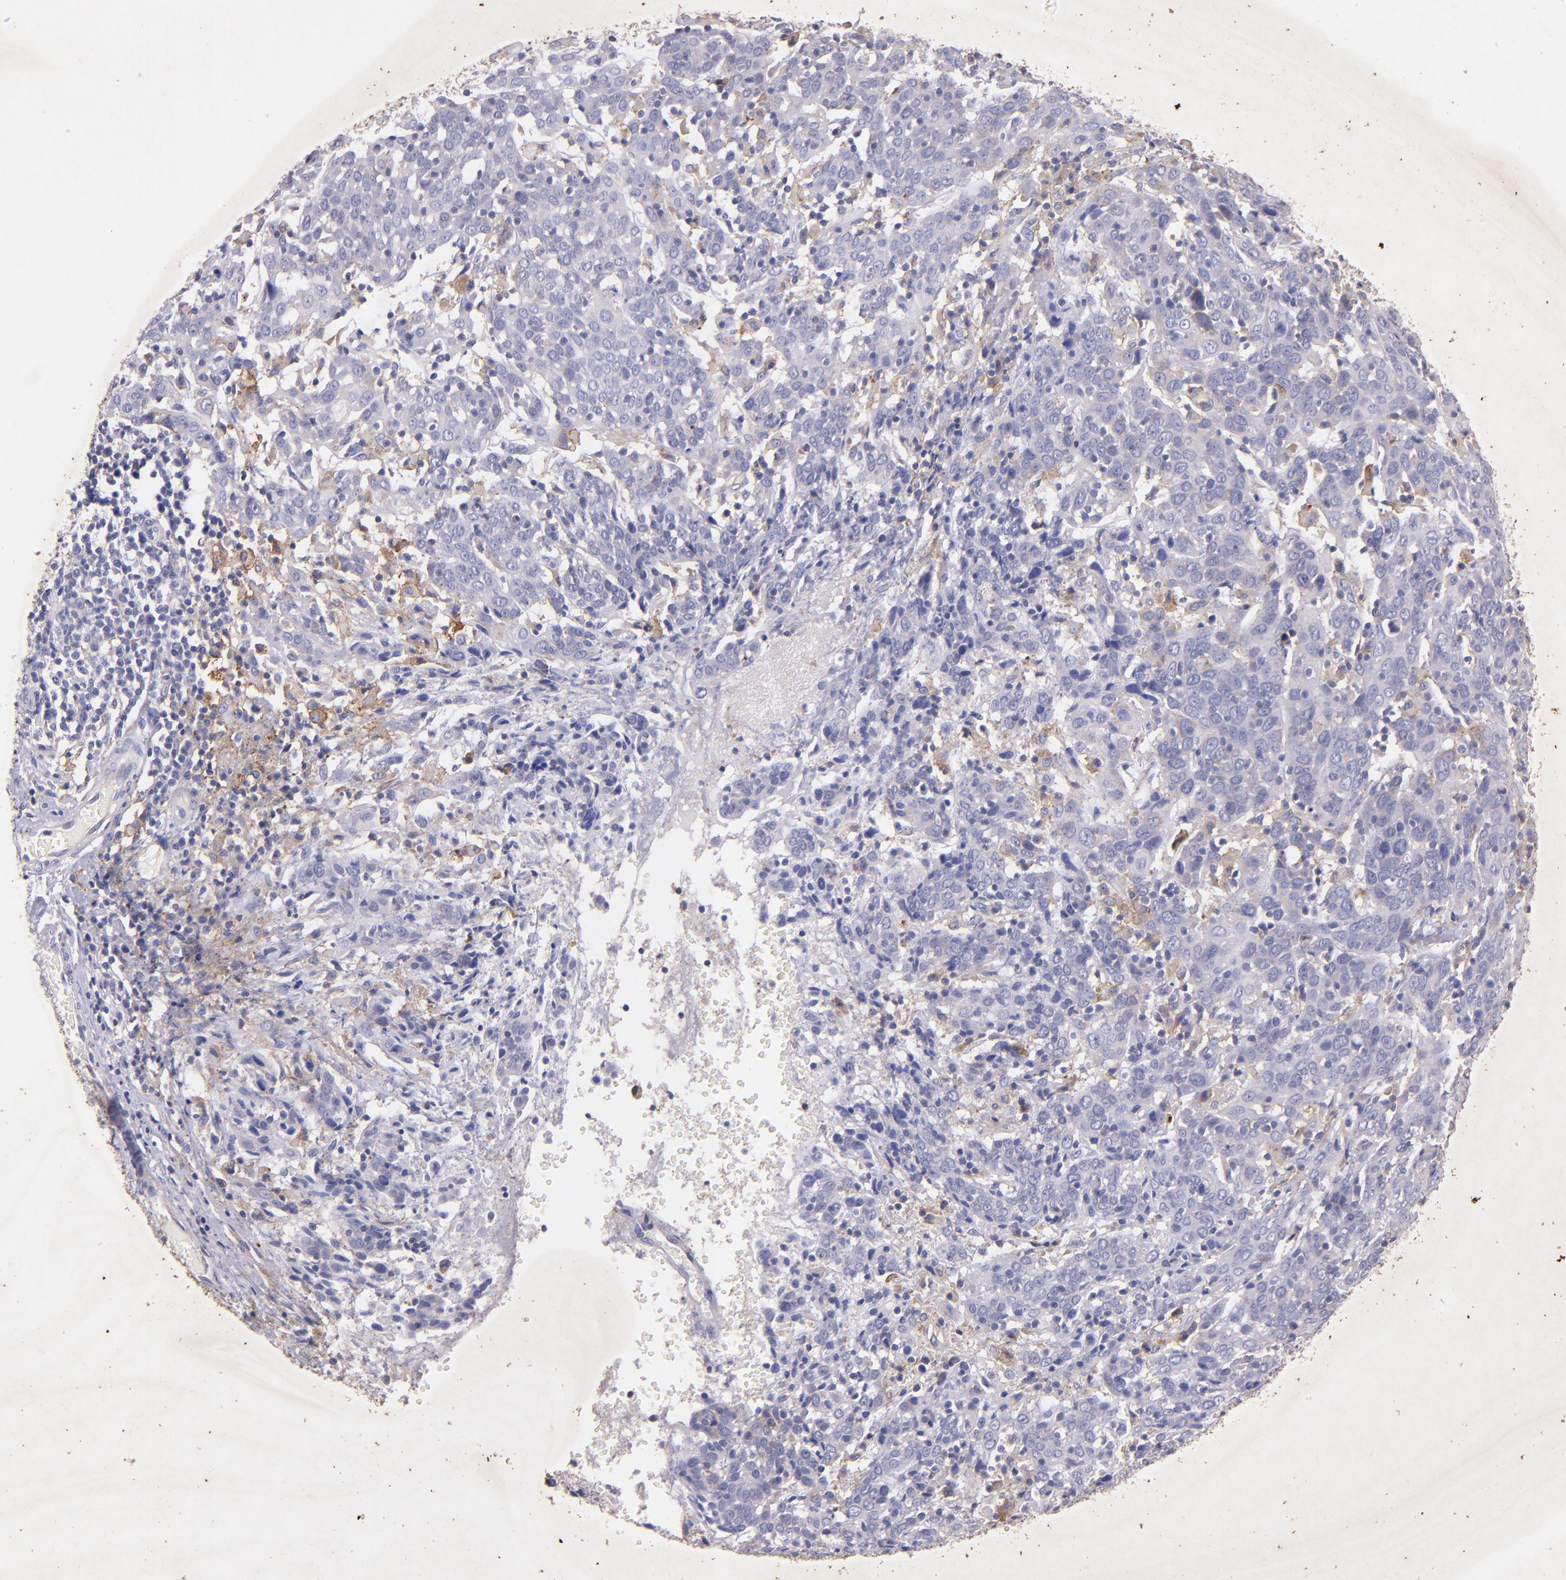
{"staining": {"intensity": "negative", "quantity": "none", "location": "none"}, "tissue": "cervical cancer", "cell_type": "Tumor cells", "image_type": "cancer", "snomed": [{"axis": "morphology", "description": "Normal tissue, NOS"}, {"axis": "morphology", "description": "Squamous cell carcinoma, NOS"}, {"axis": "topography", "description": "Cervix"}], "caption": "There is no significant expression in tumor cells of cervical squamous cell carcinoma.", "gene": "RET", "patient": {"sex": "female", "age": 67}}